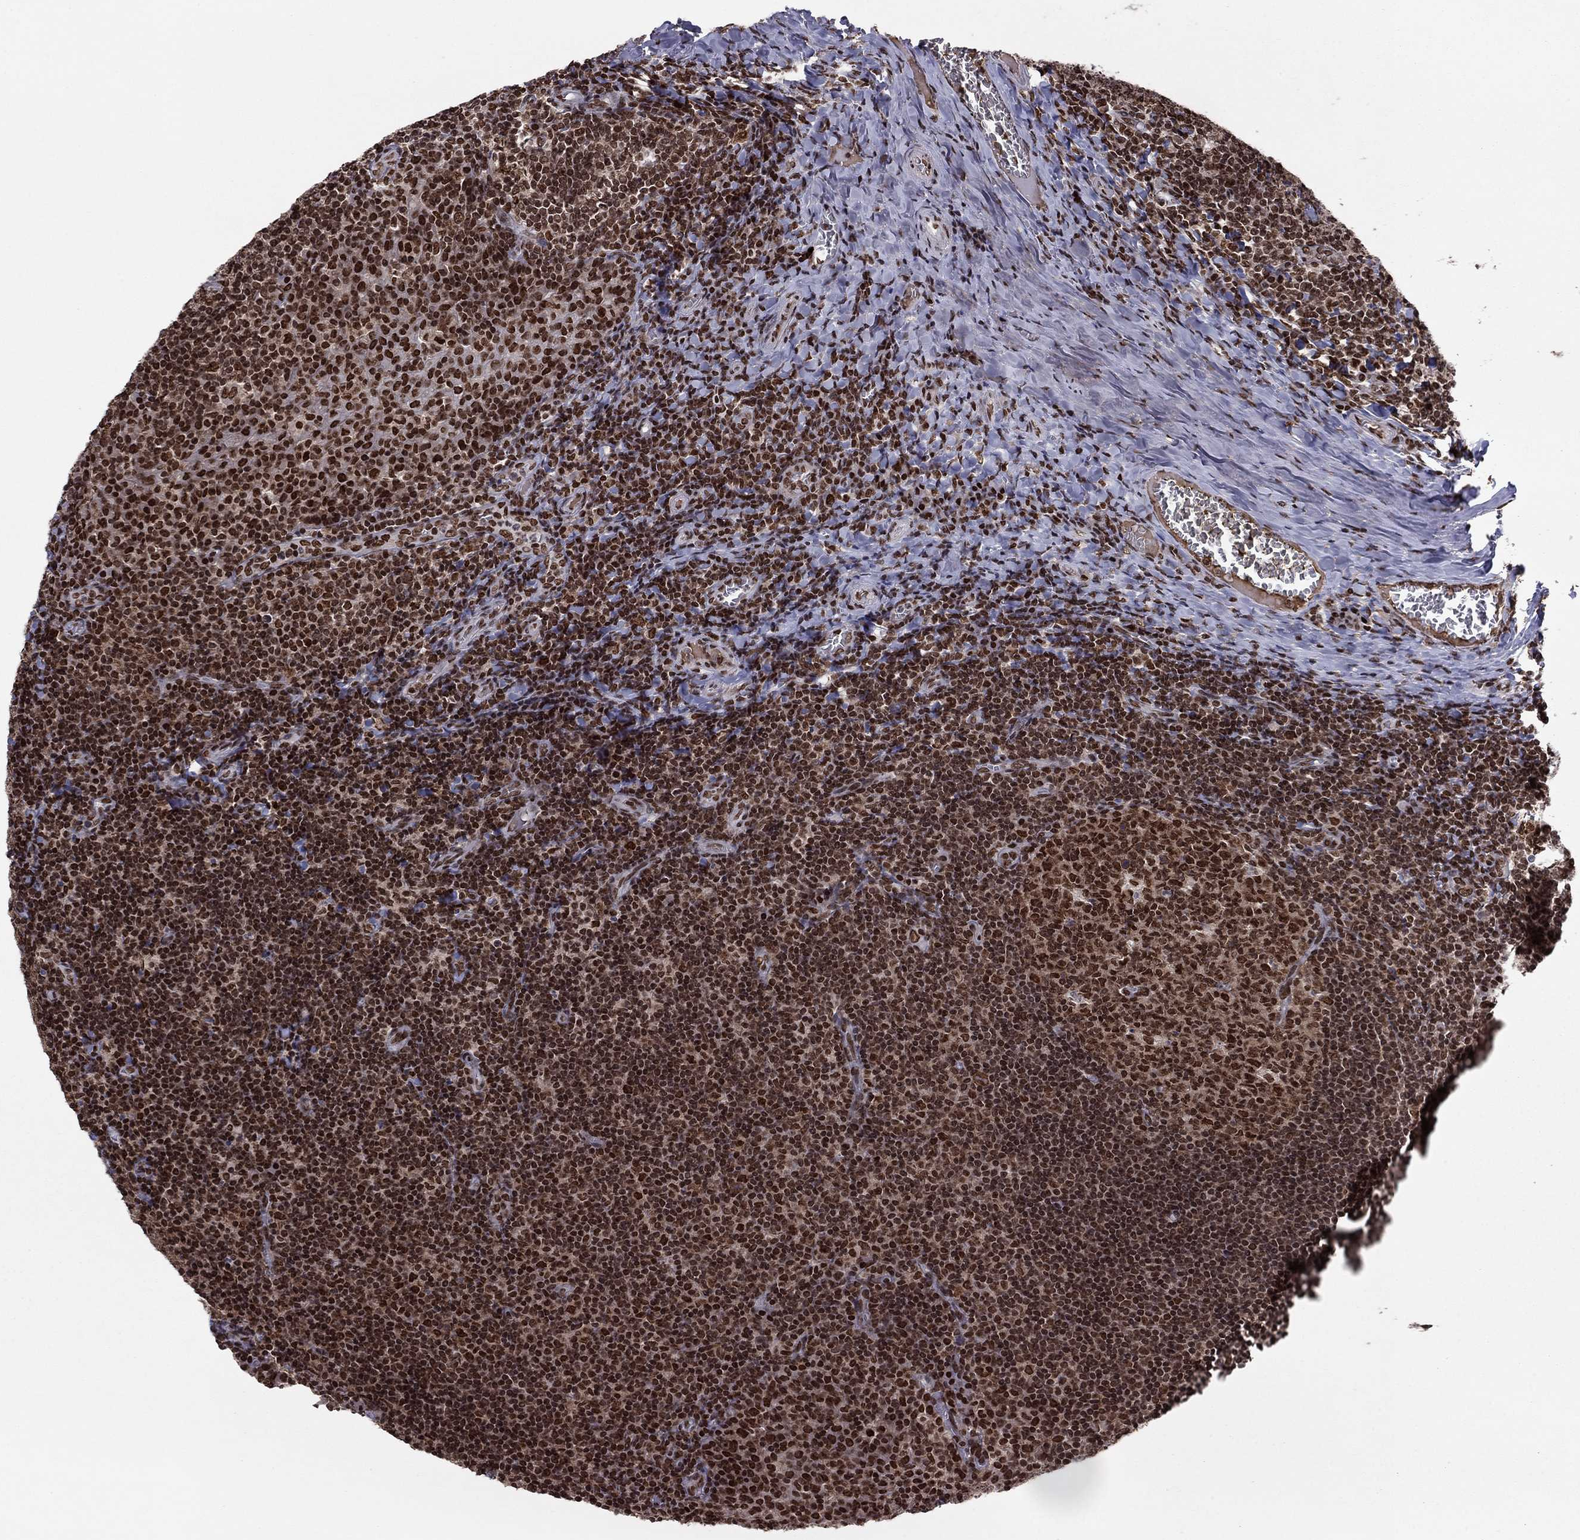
{"staining": {"intensity": "strong", "quantity": ">75%", "location": "nuclear"}, "tissue": "tonsil", "cell_type": "Germinal center cells", "image_type": "normal", "snomed": [{"axis": "morphology", "description": "Normal tissue, NOS"}, {"axis": "topography", "description": "Tonsil"}], "caption": "An IHC micrograph of benign tissue is shown. Protein staining in brown labels strong nuclear positivity in tonsil within germinal center cells.", "gene": "USP54", "patient": {"sex": "female", "age": 13}}